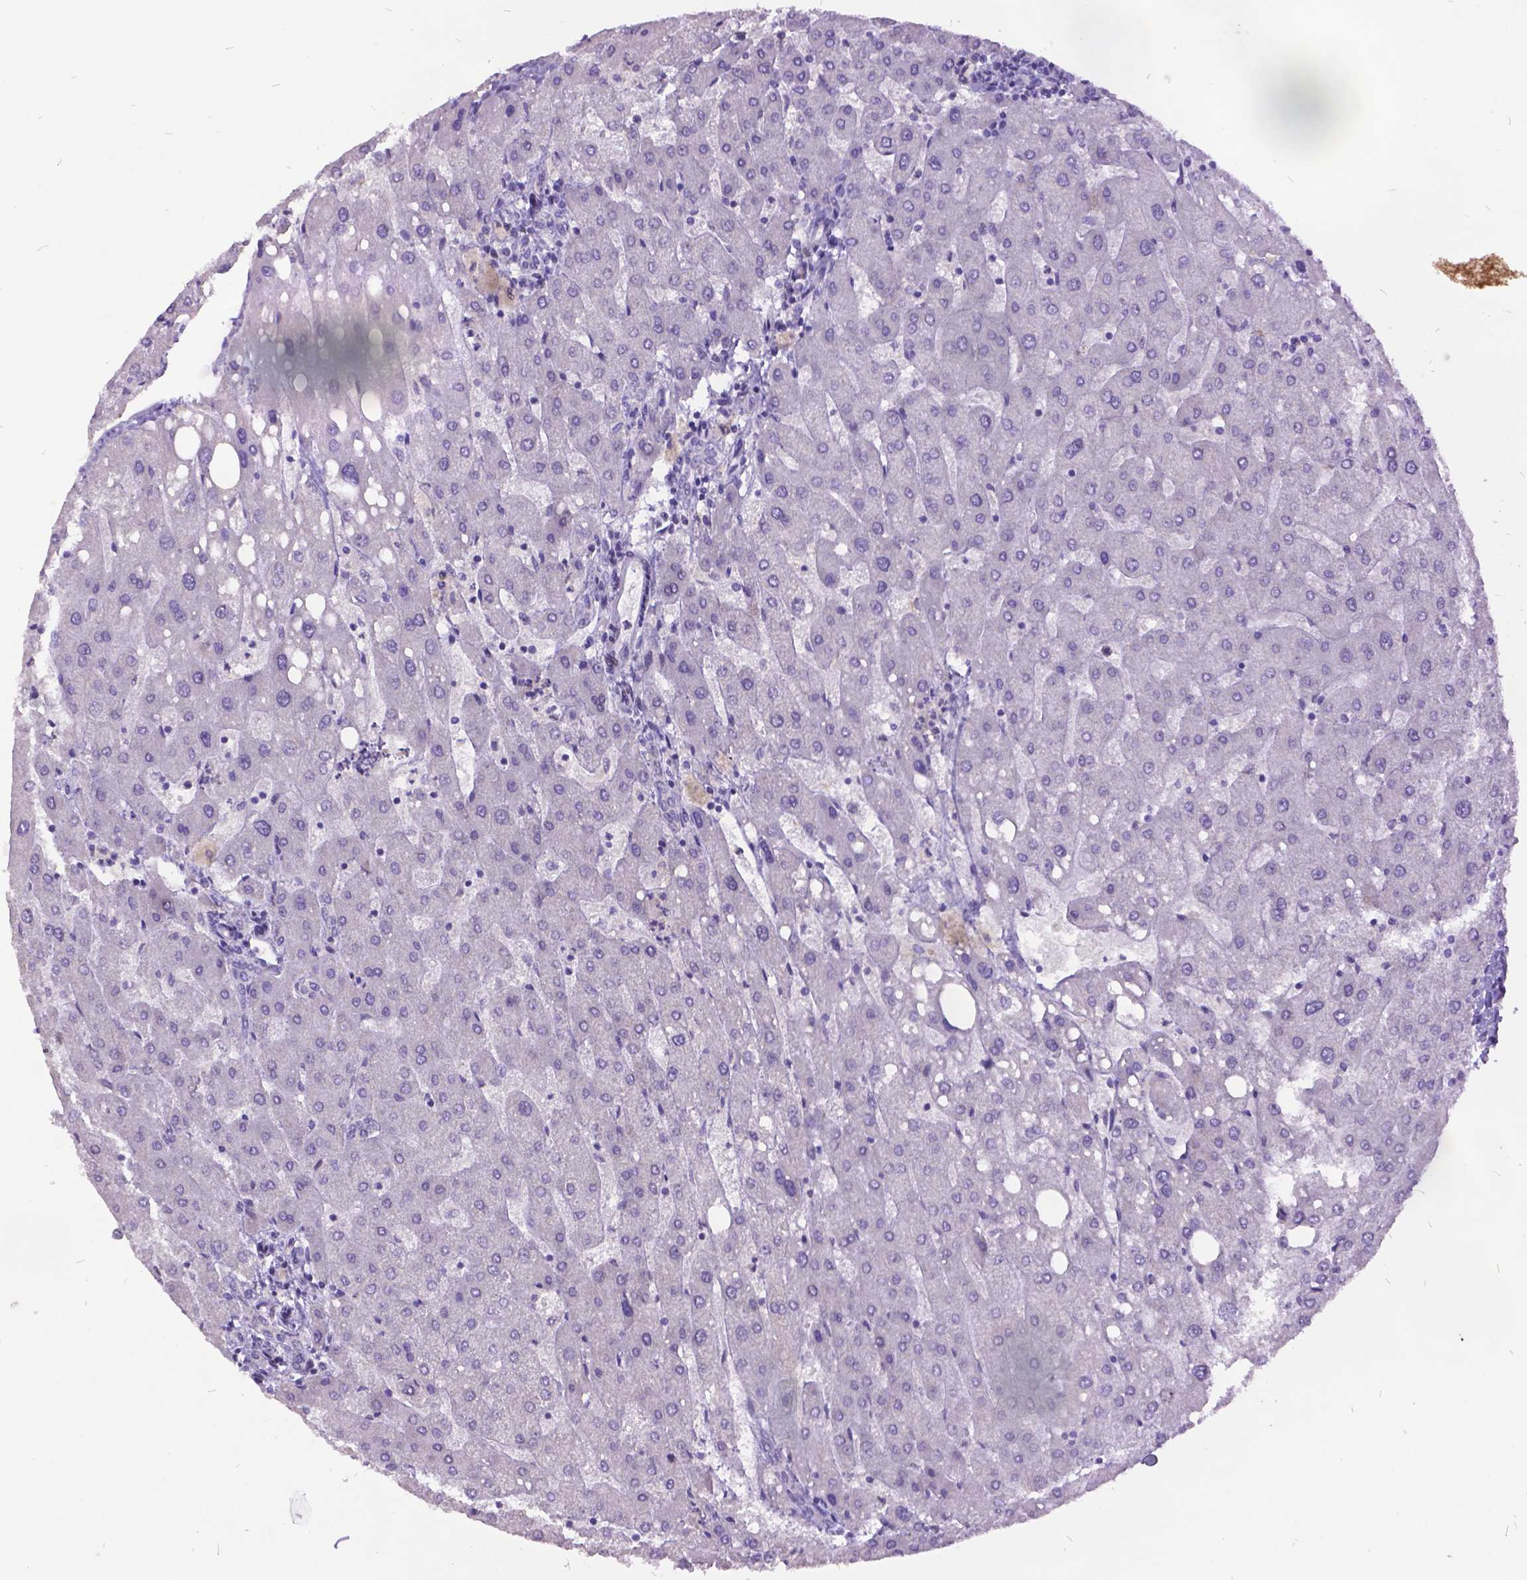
{"staining": {"intensity": "negative", "quantity": "none", "location": "none"}, "tissue": "liver", "cell_type": "Cholangiocytes", "image_type": "normal", "snomed": [{"axis": "morphology", "description": "Normal tissue, NOS"}, {"axis": "topography", "description": "Liver"}], "caption": "Photomicrograph shows no significant protein positivity in cholangiocytes of normal liver. Brightfield microscopy of immunohistochemistry (IHC) stained with DAB (brown) and hematoxylin (blue), captured at high magnification.", "gene": "ITGB6", "patient": {"sex": "male", "age": 67}}